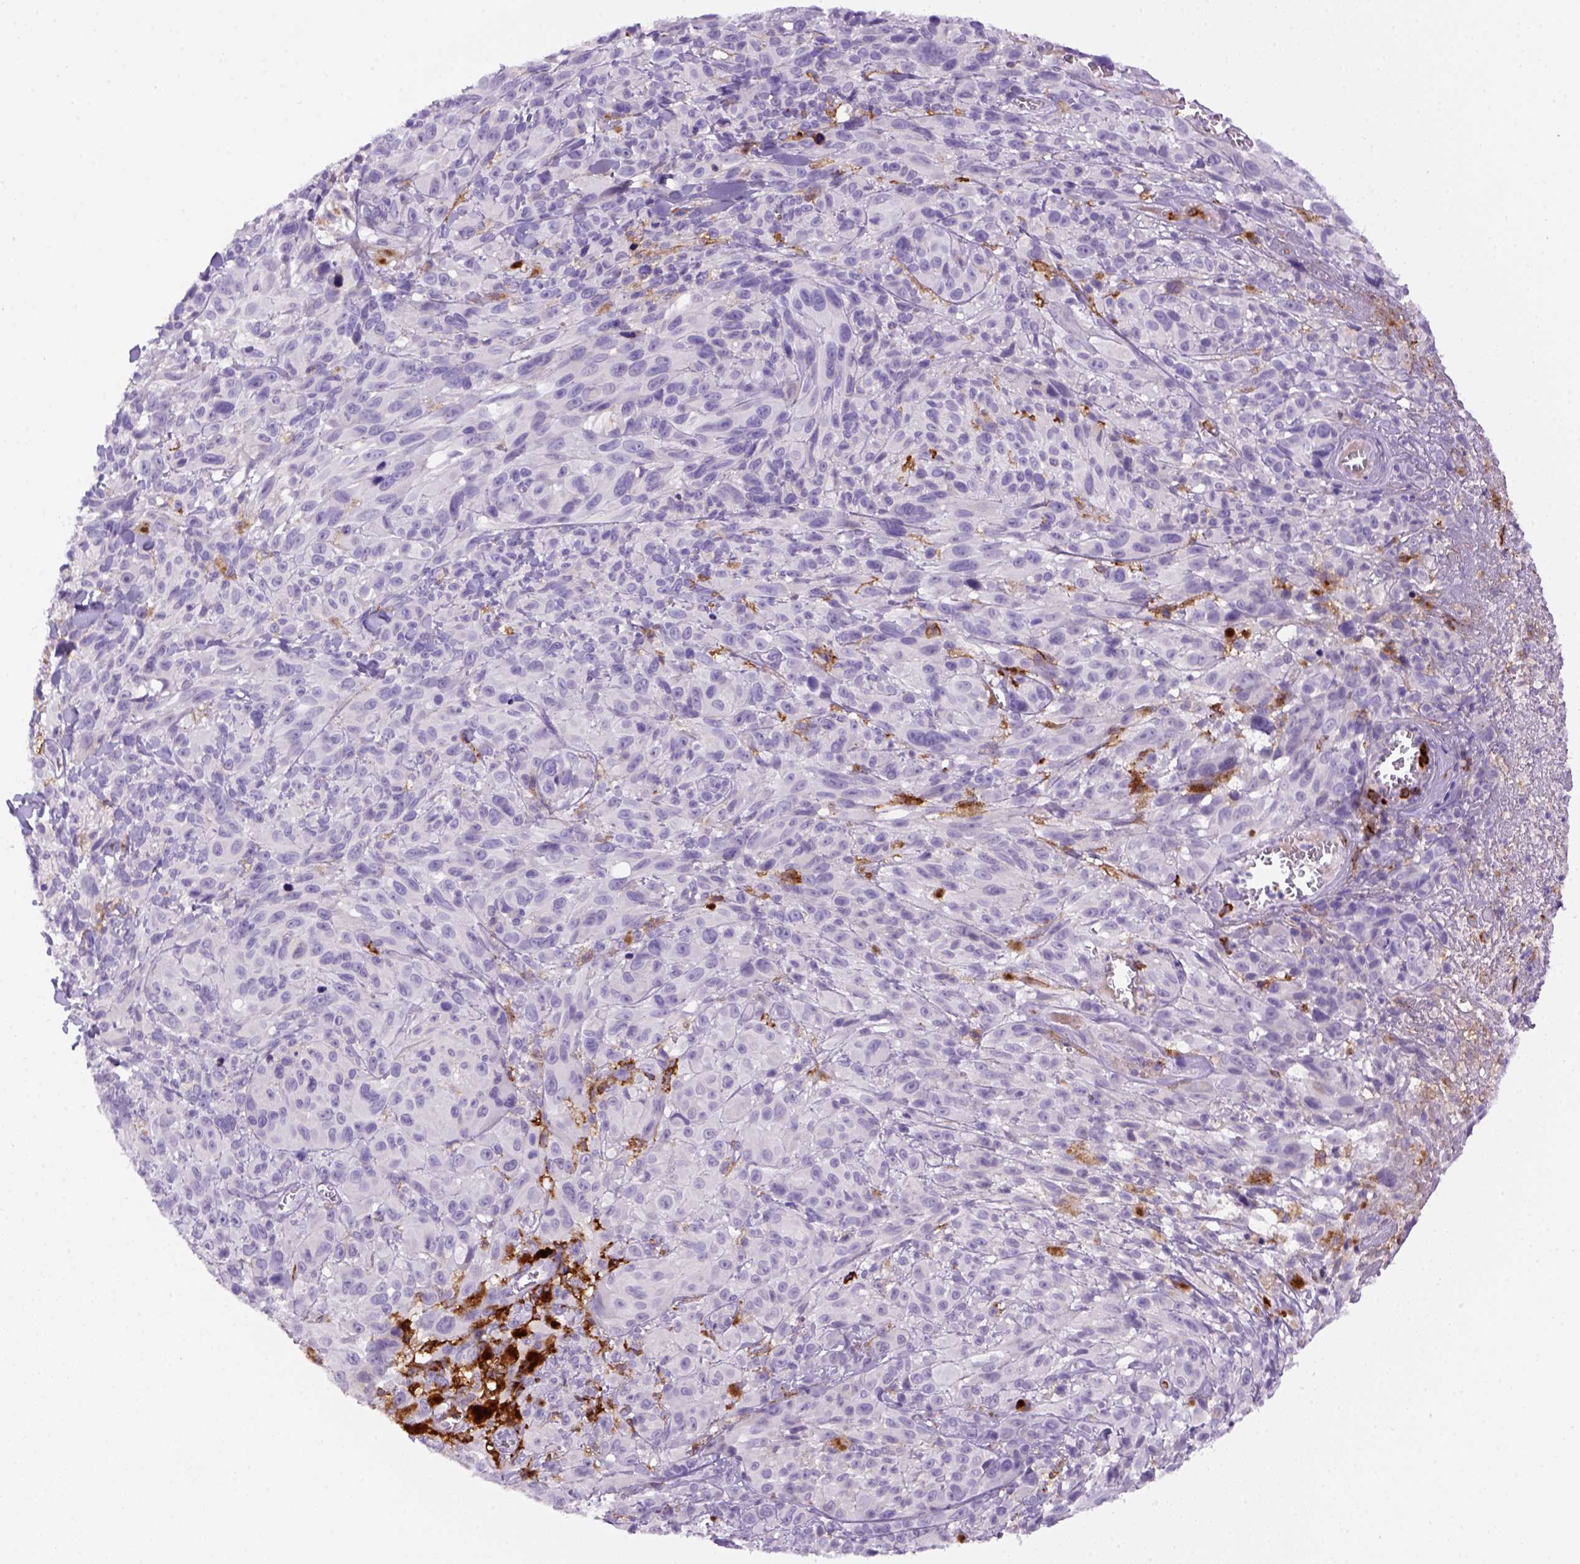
{"staining": {"intensity": "negative", "quantity": "none", "location": "none"}, "tissue": "melanoma", "cell_type": "Tumor cells", "image_type": "cancer", "snomed": [{"axis": "morphology", "description": "Malignant melanoma, NOS"}, {"axis": "topography", "description": "Skin"}], "caption": "High magnification brightfield microscopy of melanoma stained with DAB (3,3'-diaminobenzidine) (brown) and counterstained with hematoxylin (blue): tumor cells show no significant staining. Brightfield microscopy of IHC stained with DAB (brown) and hematoxylin (blue), captured at high magnification.", "gene": "CD14", "patient": {"sex": "male", "age": 83}}